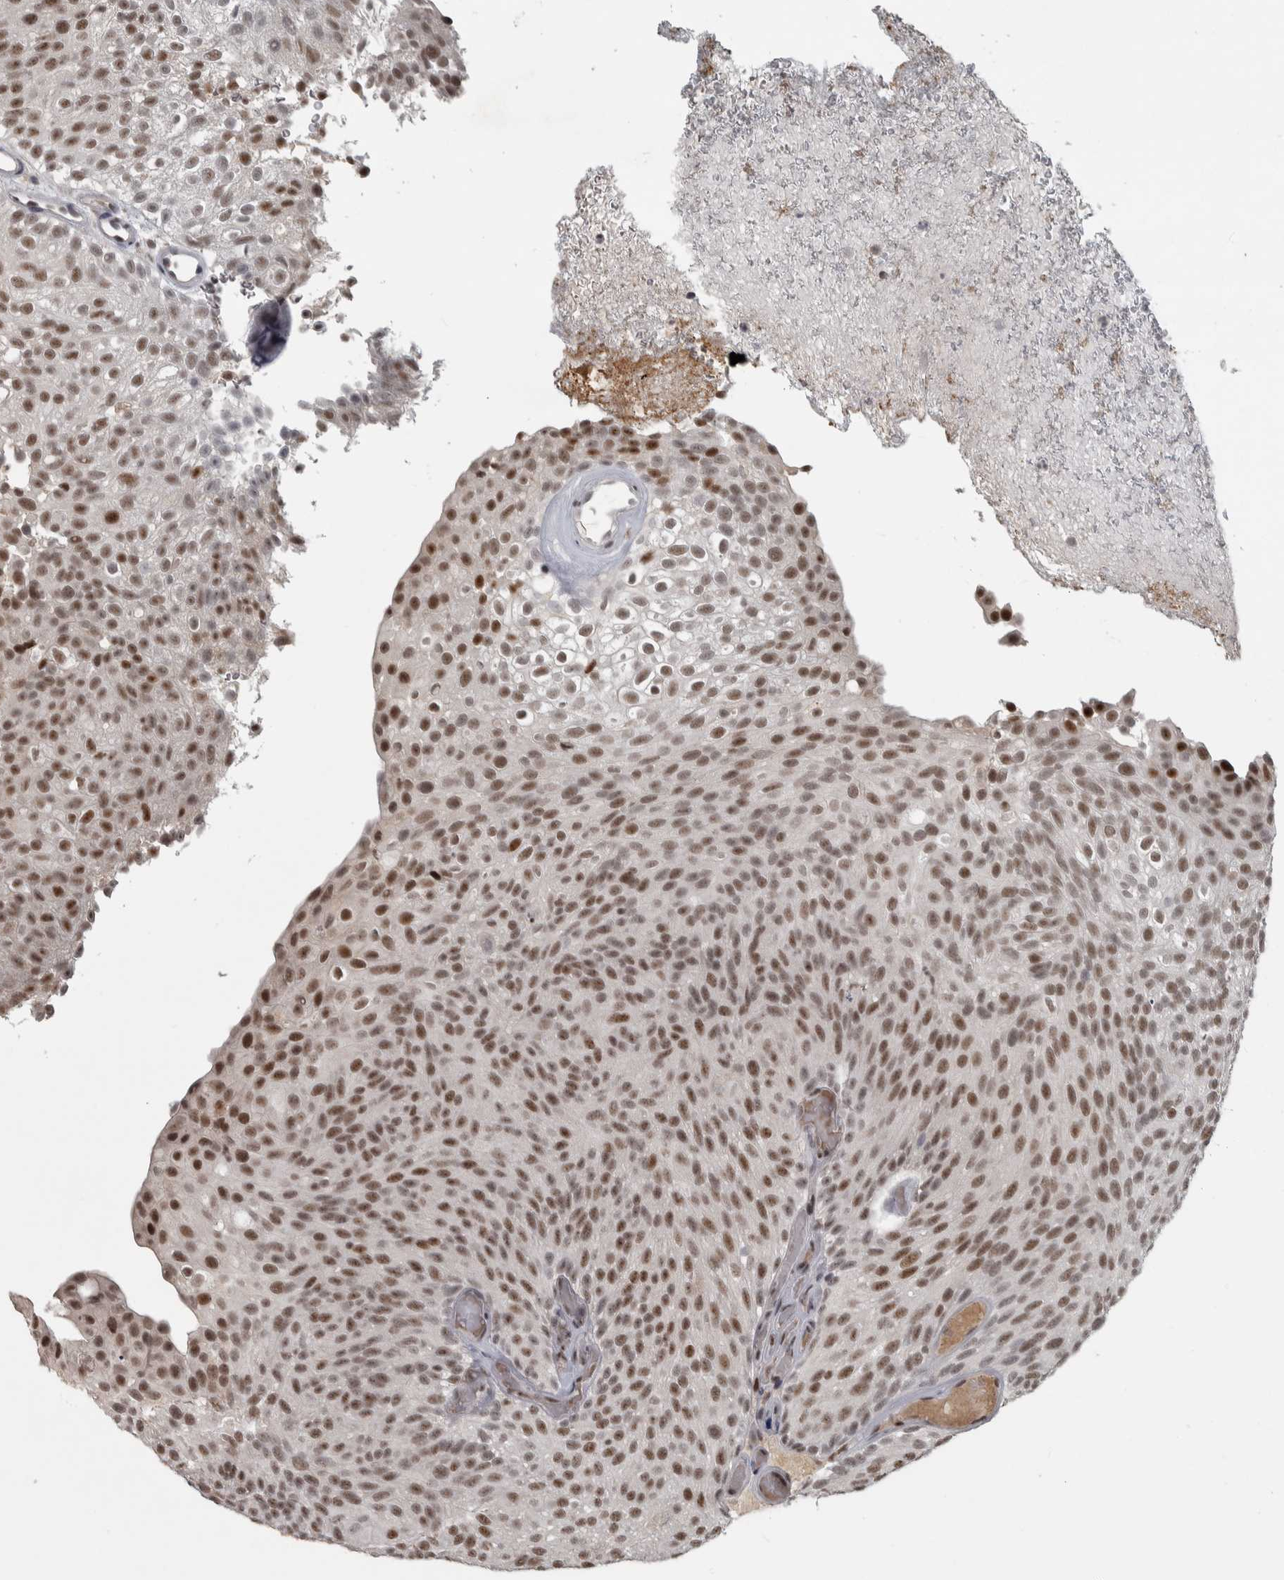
{"staining": {"intensity": "strong", "quantity": ">75%", "location": "nuclear"}, "tissue": "urothelial cancer", "cell_type": "Tumor cells", "image_type": "cancer", "snomed": [{"axis": "morphology", "description": "Urothelial carcinoma, Low grade"}, {"axis": "topography", "description": "Urinary bladder"}], "caption": "Protein expression analysis of urothelial cancer reveals strong nuclear positivity in approximately >75% of tumor cells.", "gene": "DDX42", "patient": {"sex": "male", "age": 78}}